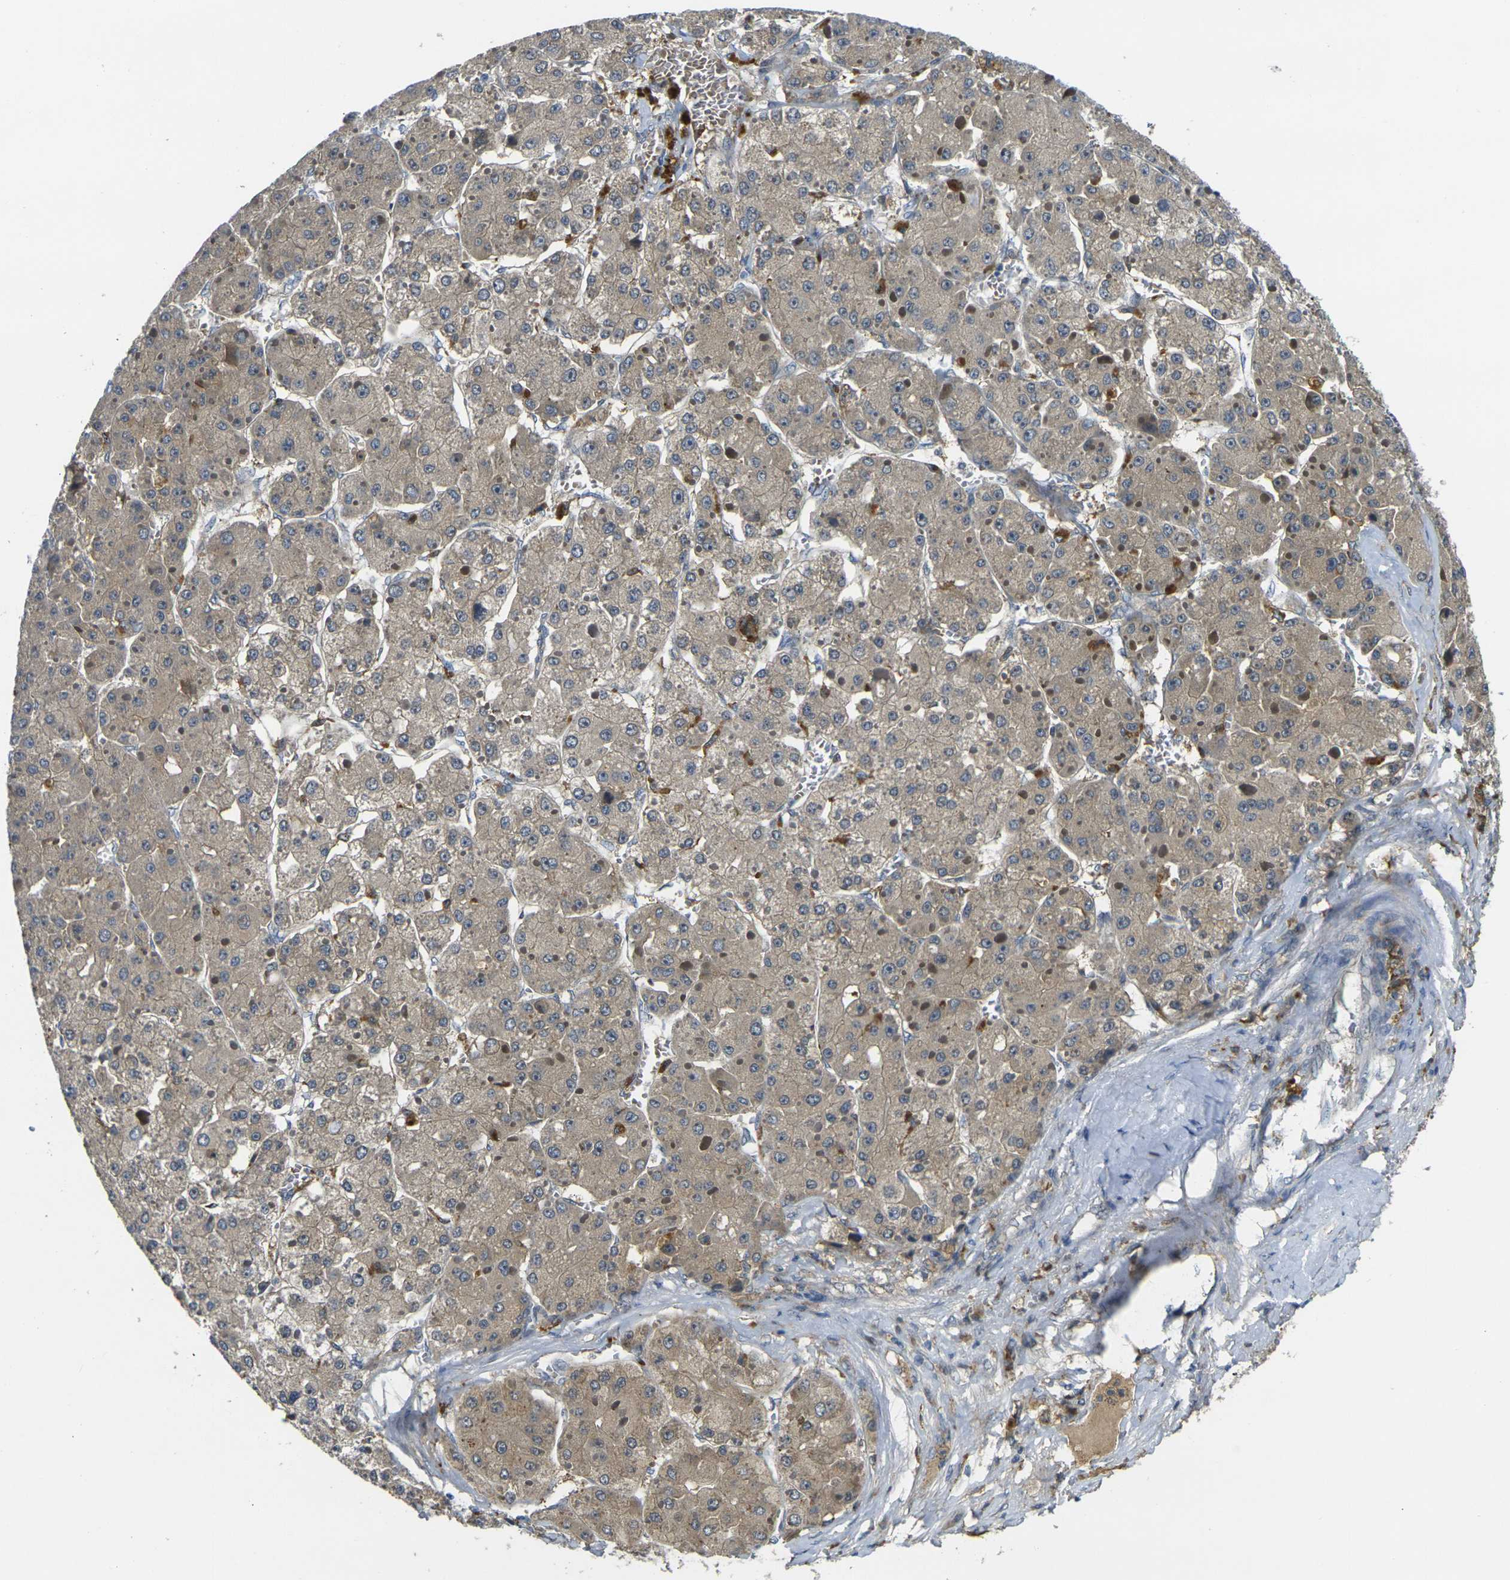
{"staining": {"intensity": "weak", "quantity": ">75%", "location": "cytoplasmic/membranous"}, "tissue": "liver cancer", "cell_type": "Tumor cells", "image_type": "cancer", "snomed": [{"axis": "morphology", "description": "Carcinoma, Hepatocellular, NOS"}, {"axis": "topography", "description": "Liver"}], "caption": "Human liver cancer (hepatocellular carcinoma) stained with a protein marker demonstrates weak staining in tumor cells.", "gene": "PIGL", "patient": {"sex": "female", "age": 73}}